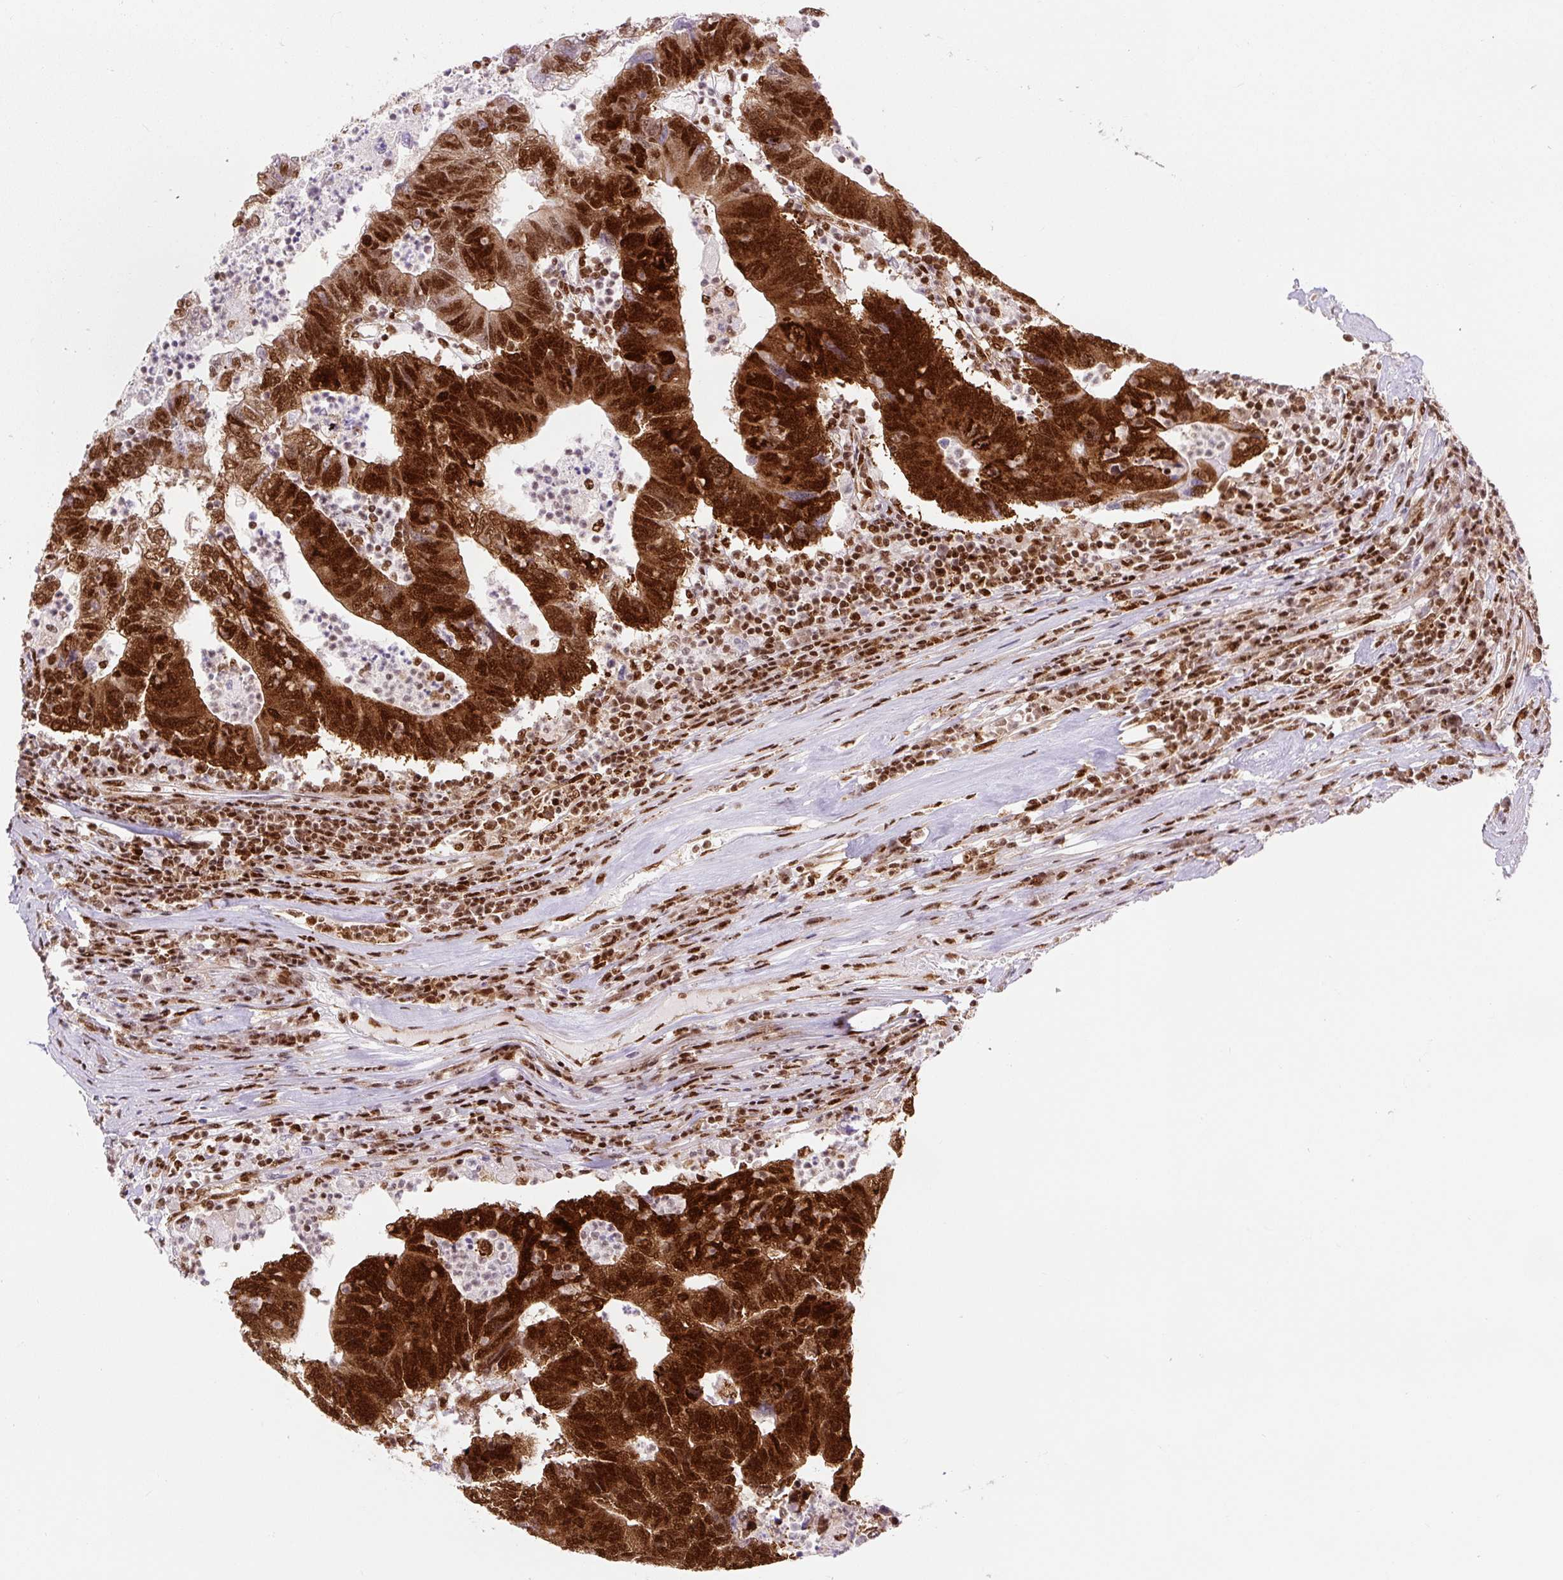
{"staining": {"intensity": "strong", "quantity": ">75%", "location": "cytoplasmic/membranous,nuclear"}, "tissue": "colorectal cancer", "cell_type": "Tumor cells", "image_type": "cancer", "snomed": [{"axis": "morphology", "description": "Adenocarcinoma, NOS"}, {"axis": "topography", "description": "Colon"}], "caption": "The photomicrograph exhibits immunohistochemical staining of colorectal adenocarcinoma. There is strong cytoplasmic/membranous and nuclear staining is appreciated in about >75% of tumor cells.", "gene": "FUS", "patient": {"sex": "female", "age": 48}}